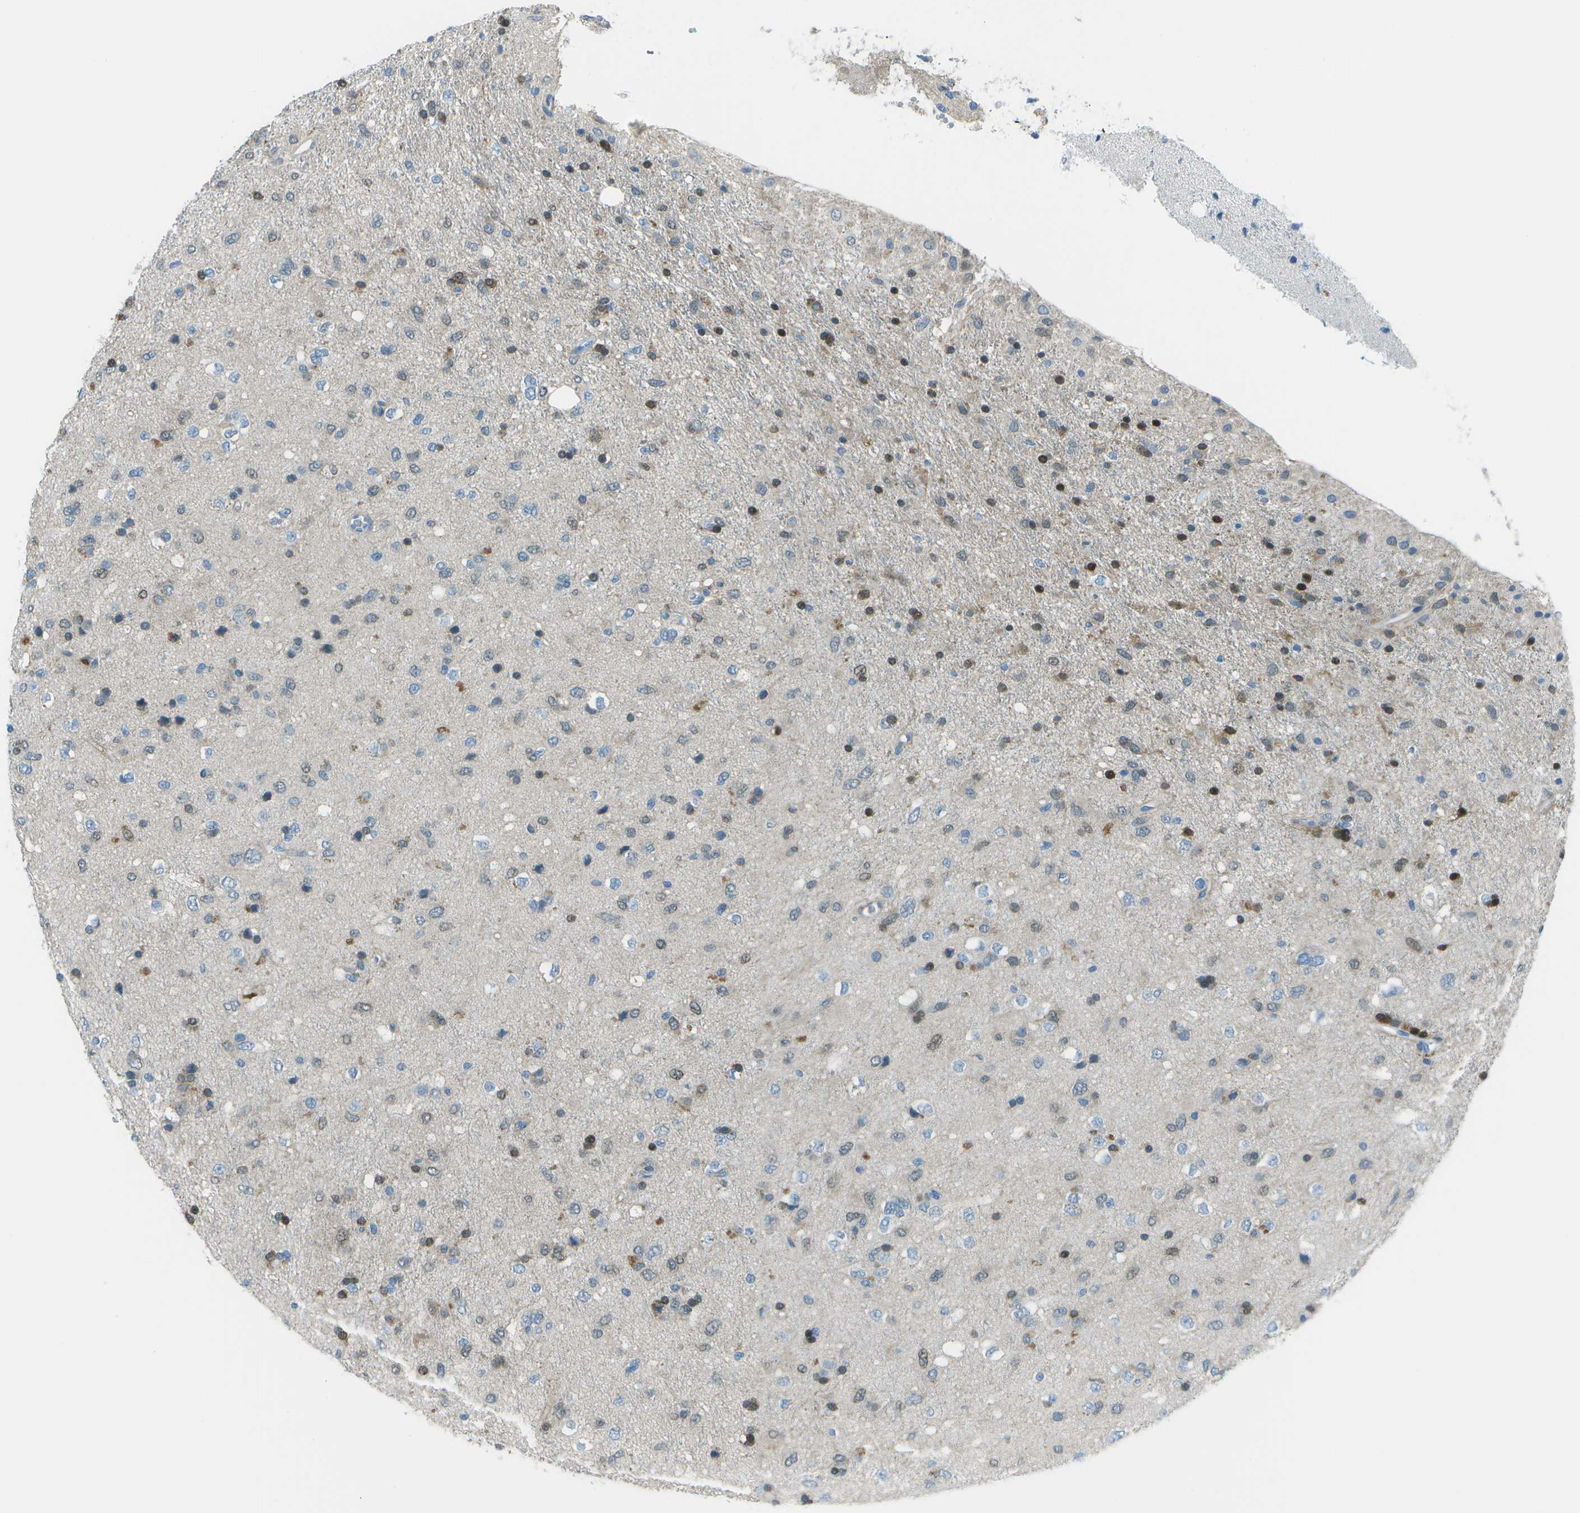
{"staining": {"intensity": "strong", "quantity": "<25%", "location": "nuclear"}, "tissue": "glioma", "cell_type": "Tumor cells", "image_type": "cancer", "snomed": [{"axis": "morphology", "description": "Glioma, malignant, Low grade"}, {"axis": "topography", "description": "Brain"}], "caption": "A histopathology image of malignant glioma (low-grade) stained for a protein displays strong nuclear brown staining in tumor cells. The protein is shown in brown color, while the nuclei are stained blue.", "gene": "FGF1", "patient": {"sex": "male", "age": 77}}